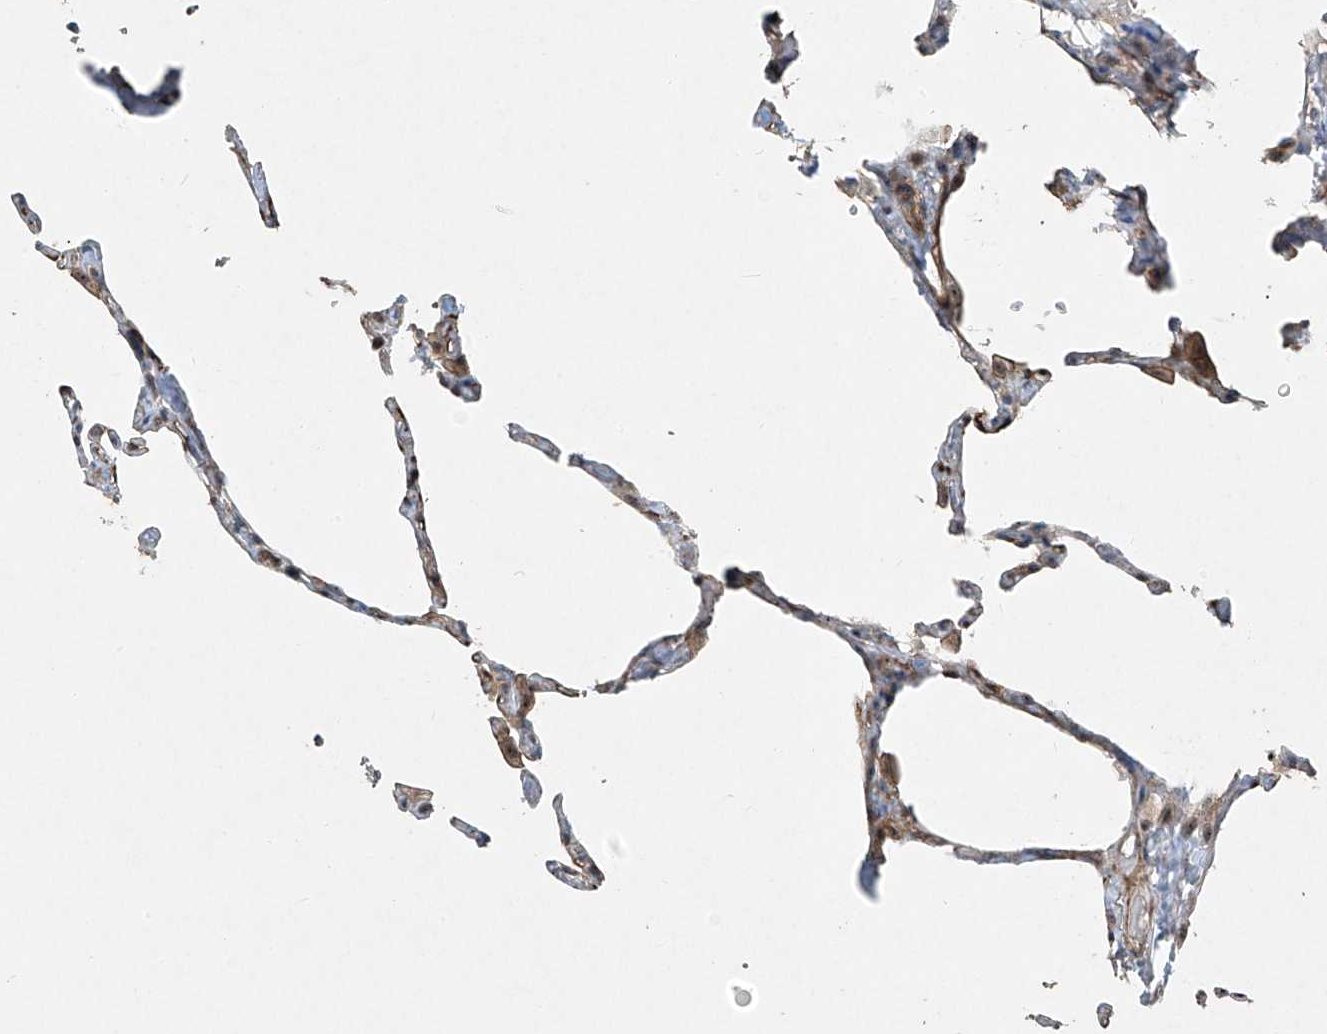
{"staining": {"intensity": "weak", "quantity": "25%-75%", "location": "cytoplasmic/membranous"}, "tissue": "lung", "cell_type": "Alveolar cells", "image_type": "normal", "snomed": [{"axis": "morphology", "description": "Normal tissue, NOS"}, {"axis": "topography", "description": "Lung"}], "caption": "The micrograph reveals immunohistochemical staining of unremarkable lung. There is weak cytoplasmic/membranous expression is identified in about 25%-75% of alveolar cells.", "gene": "PPCS", "patient": {"sex": "male", "age": 65}}